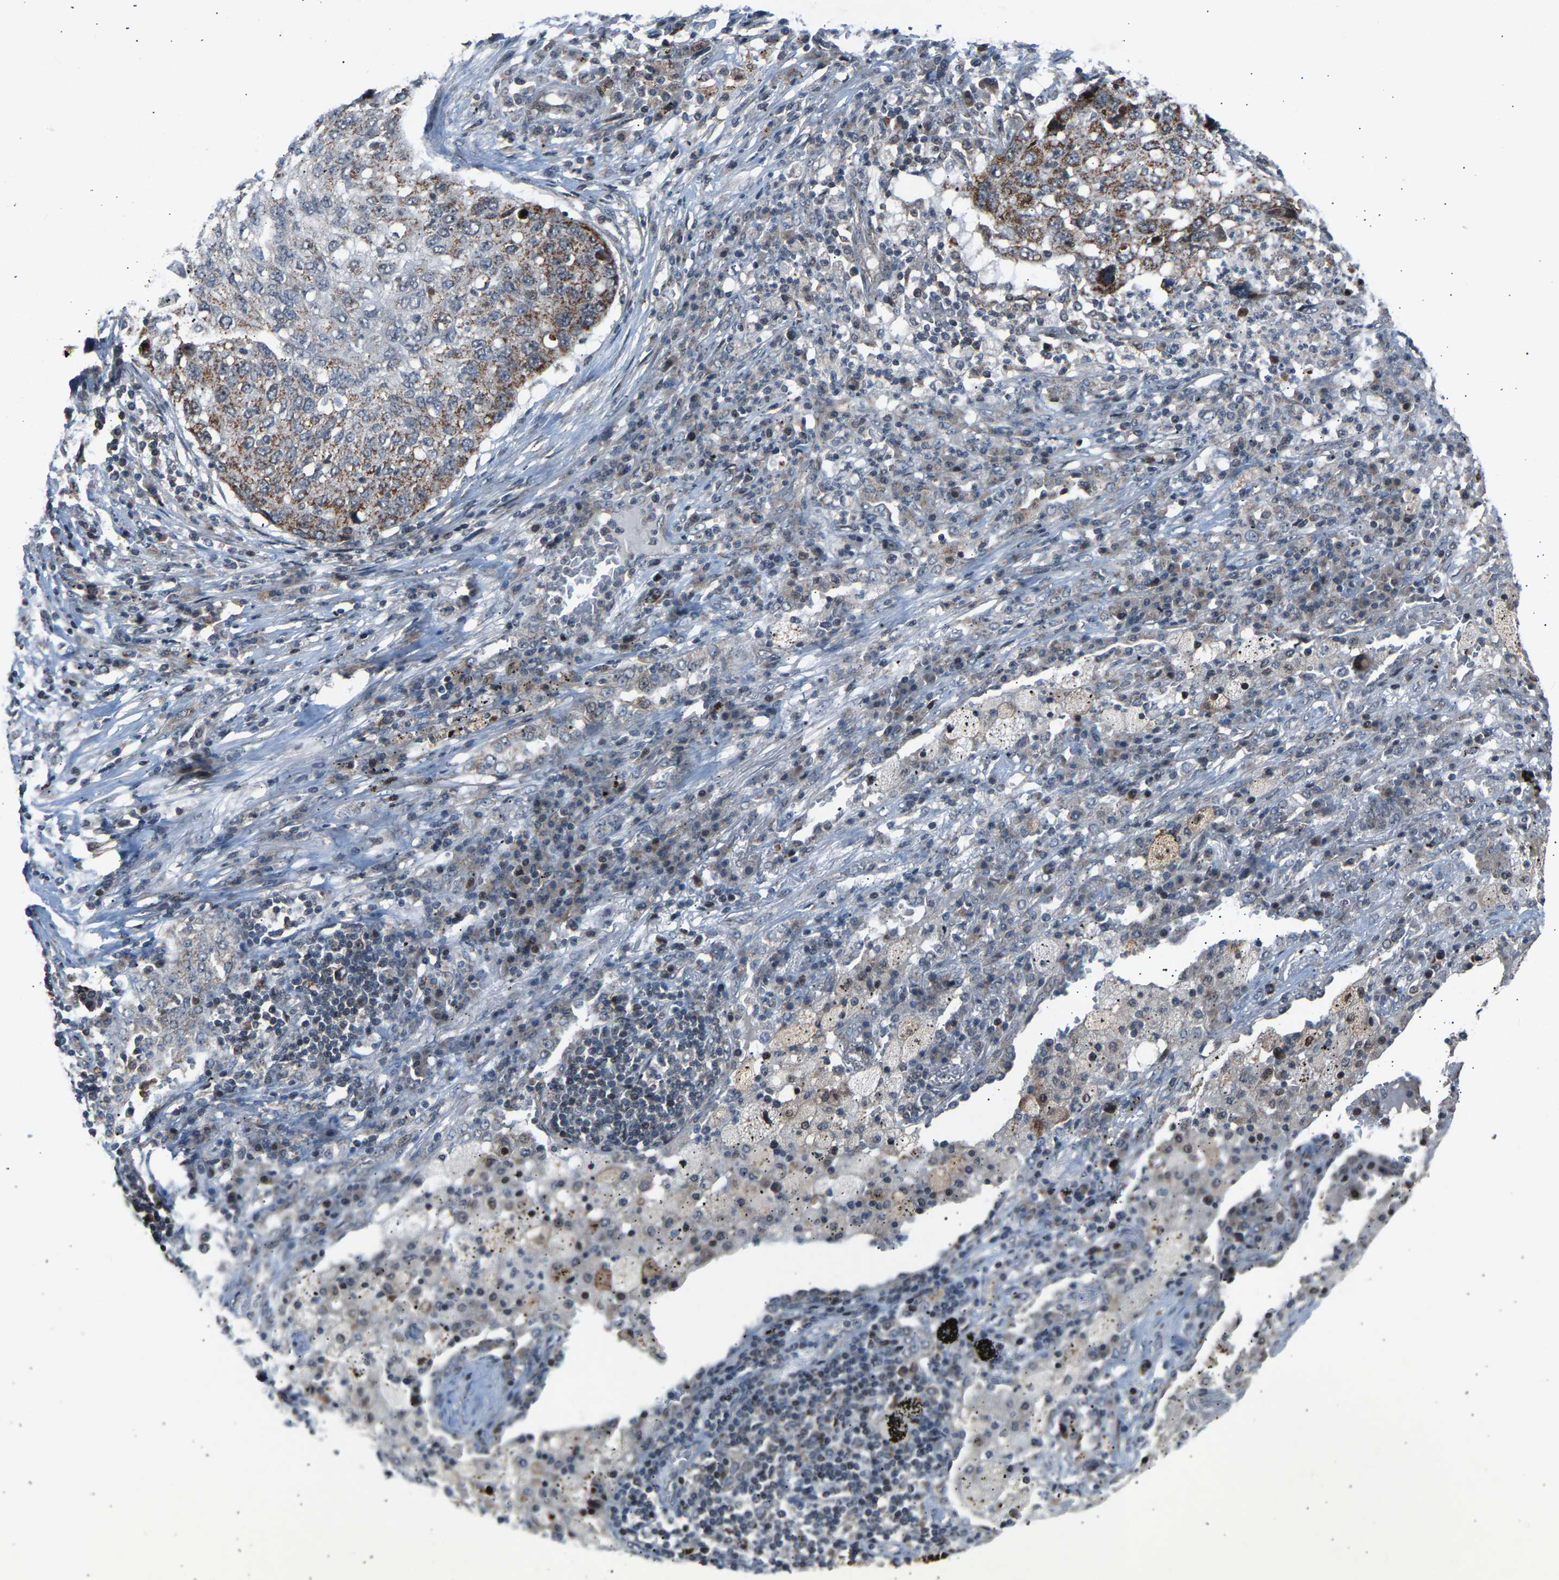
{"staining": {"intensity": "weak", "quantity": "25%-75%", "location": "cytoplasmic/membranous"}, "tissue": "lung cancer", "cell_type": "Tumor cells", "image_type": "cancer", "snomed": [{"axis": "morphology", "description": "Squamous cell carcinoma, NOS"}, {"axis": "topography", "description": "Lung"}], "caption": "This is a histology image of immunohistochemistry (IHC) staining of squamous cell carcinoma (lung), which shows weak expression in the cytoplasmic/membranous of tumor cells.", "gene": "SLIRP", "patient": {"sex": "female", "age": 63}}